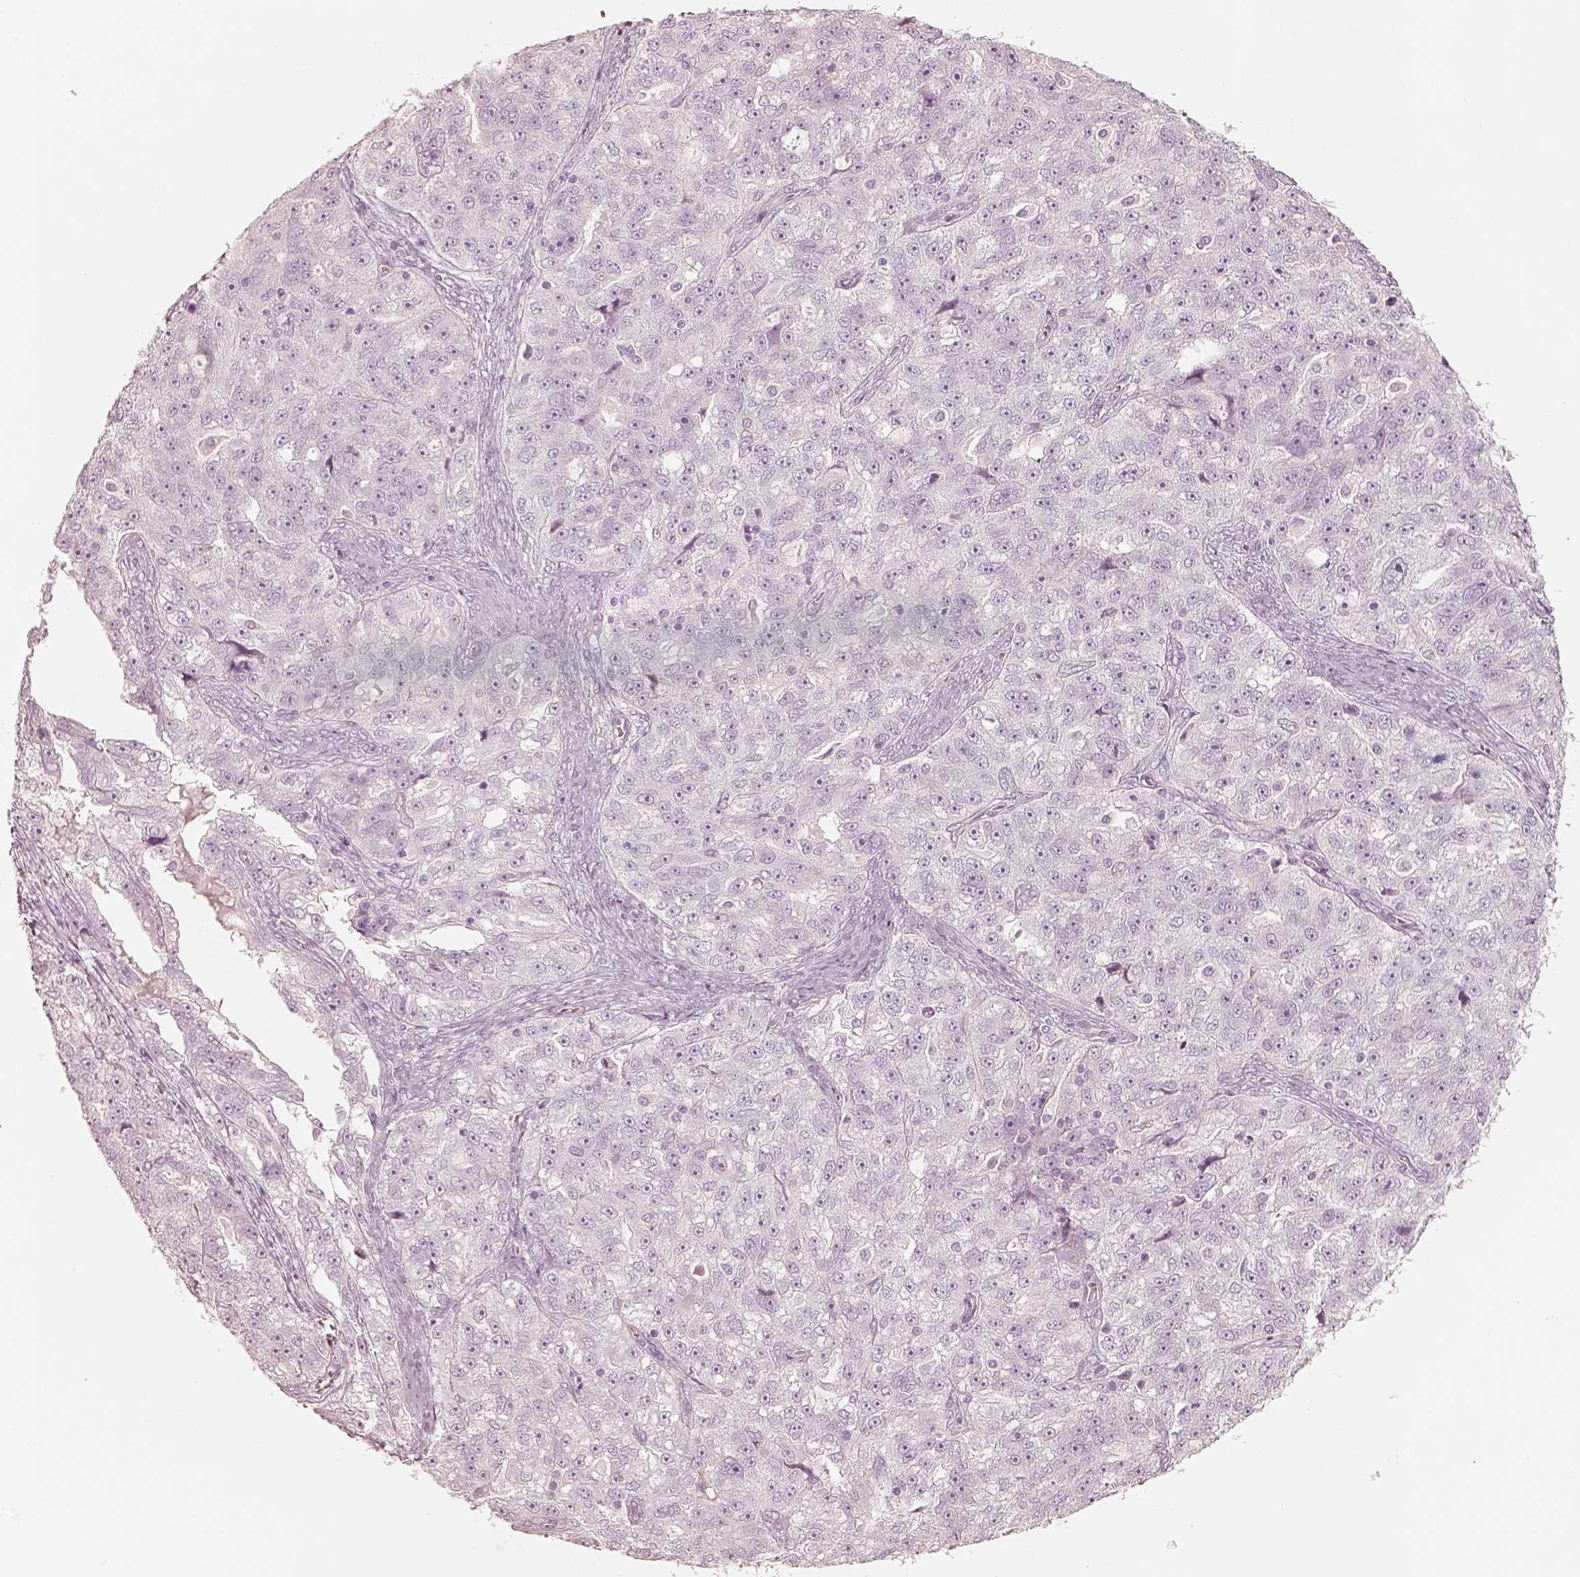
{"staining": {"intensity": "negative", "quantity": "none", "location": "none"}, "tissue": "ovarian cancer", "cell_type": "Tumor cells", "image_type": "cancer", "snomed": [{"axis": "morphology", "description": "Cystadenocarcinoma, serous, NOS"}, {"axis": "topography", "description": "Ovary"}], "caption": "Immunohistochemistry (IHC) histopathology image of neoplastic tissue: human ovarian cancer (serous cystadenocarcinoma) stained with DAB reveals no significant protein positivity in tumor cells.", "gene": "KRT82", "patient": {"sex": "female", "age": 51}}